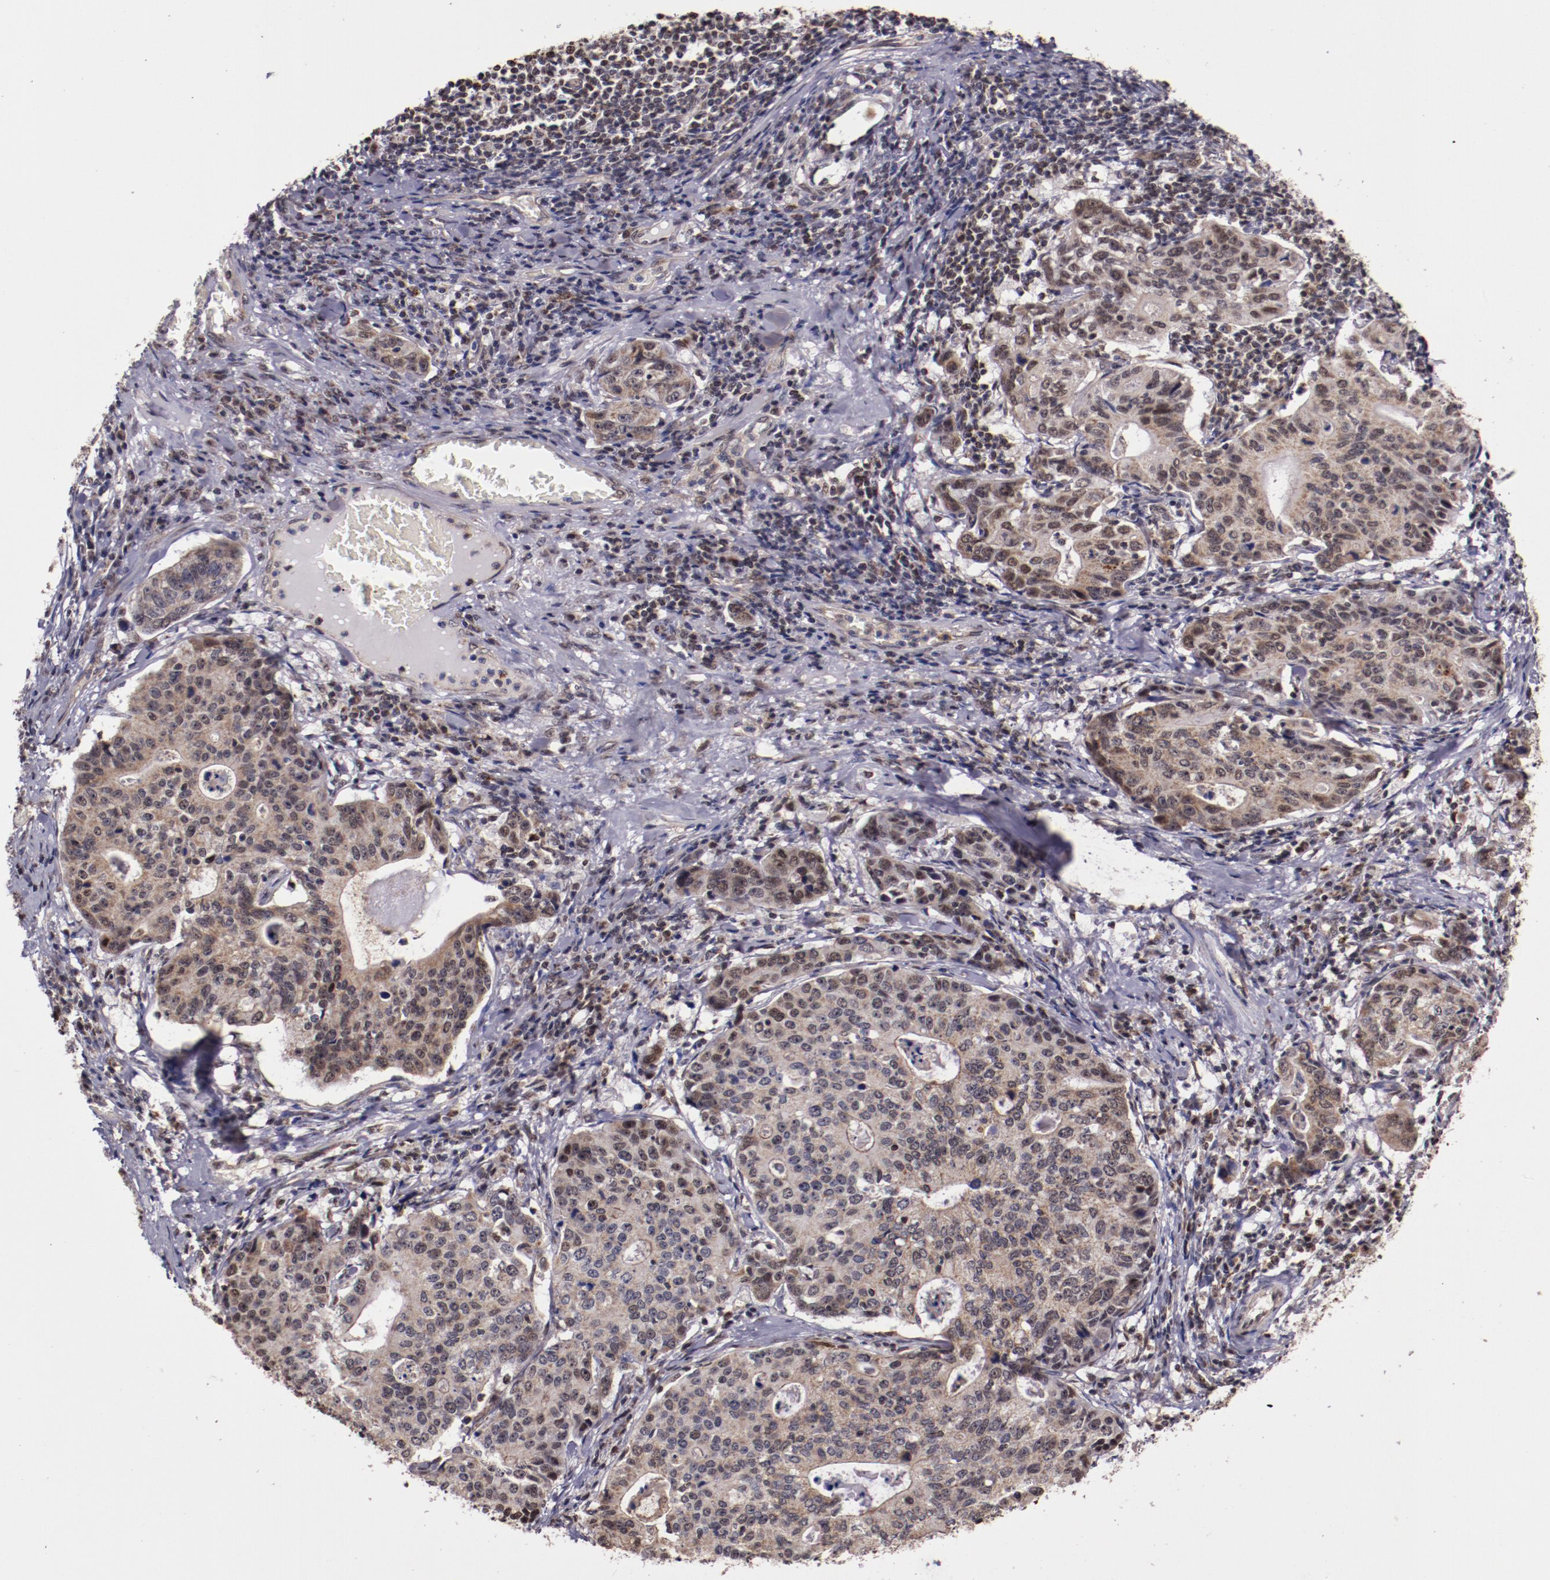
{"staining": {"intensity": "moderate", "quantity": ">75%", "location": "cytoplasmic/membranous,nuclear"}, "tissue": "stomach cancer", "cell_type": "Tumor cells", "image_type": "cancer", "snomed": [{"axis": "morphology", "description": "Adenocarcinoma, NOS"}, {"axis": "topography", "description": "Esophagus"}, {"axis": "topography", "description": "Stomach"}], "caption": "Protein staining of stomach cancer (adenocarcinoma) tissue reveals moderate cytoplasmic/membranous and nuclear staining in about >75% of tumor cells. (brown staining indicates protein expression, while blue staining denotes nuclei).", "gene": "CECR2", "patient": {"sex": "male", "age": 74}}